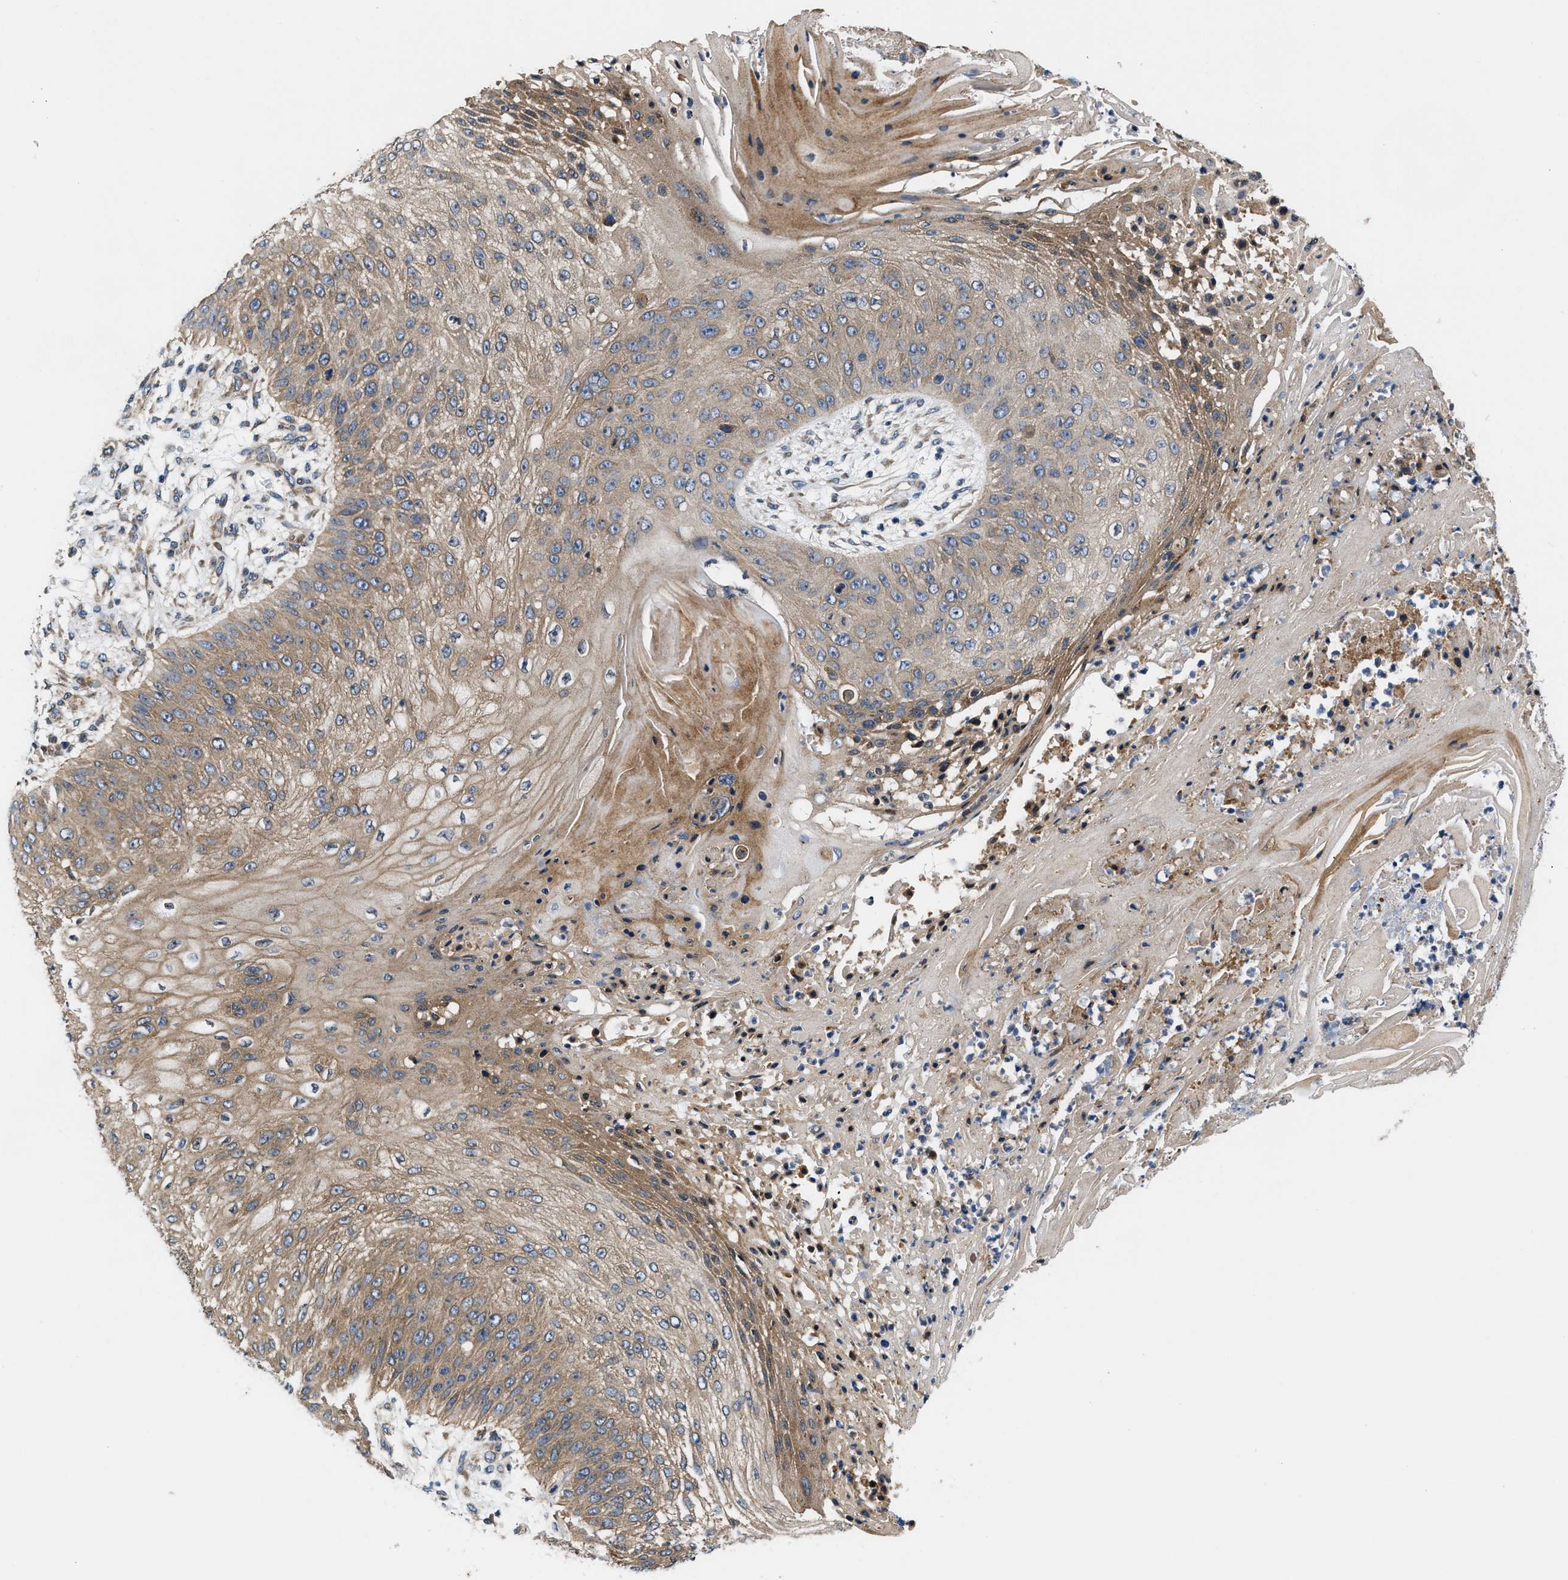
{"staining": {"intensity": "weak", "quantity": ">75%", "location": "cytoplasmic/membranous"}, "tissue": "skin cancer", "cell_type": "Tumor cells", "image_type": "cancer", "snomed": [{"axis": "morphology", "description": "Squamous cell carcinoma, NOS"}, {"axis": "topography", "description": "Skin"}], "caption": "IHC of squamous cell carcinoma (skin) reveals low levels of weak cytoplasmic/membranous expression in about >75% of tumor cells.", "gene": "CEP128", "patient": {"sex": "female", "age": 80}}